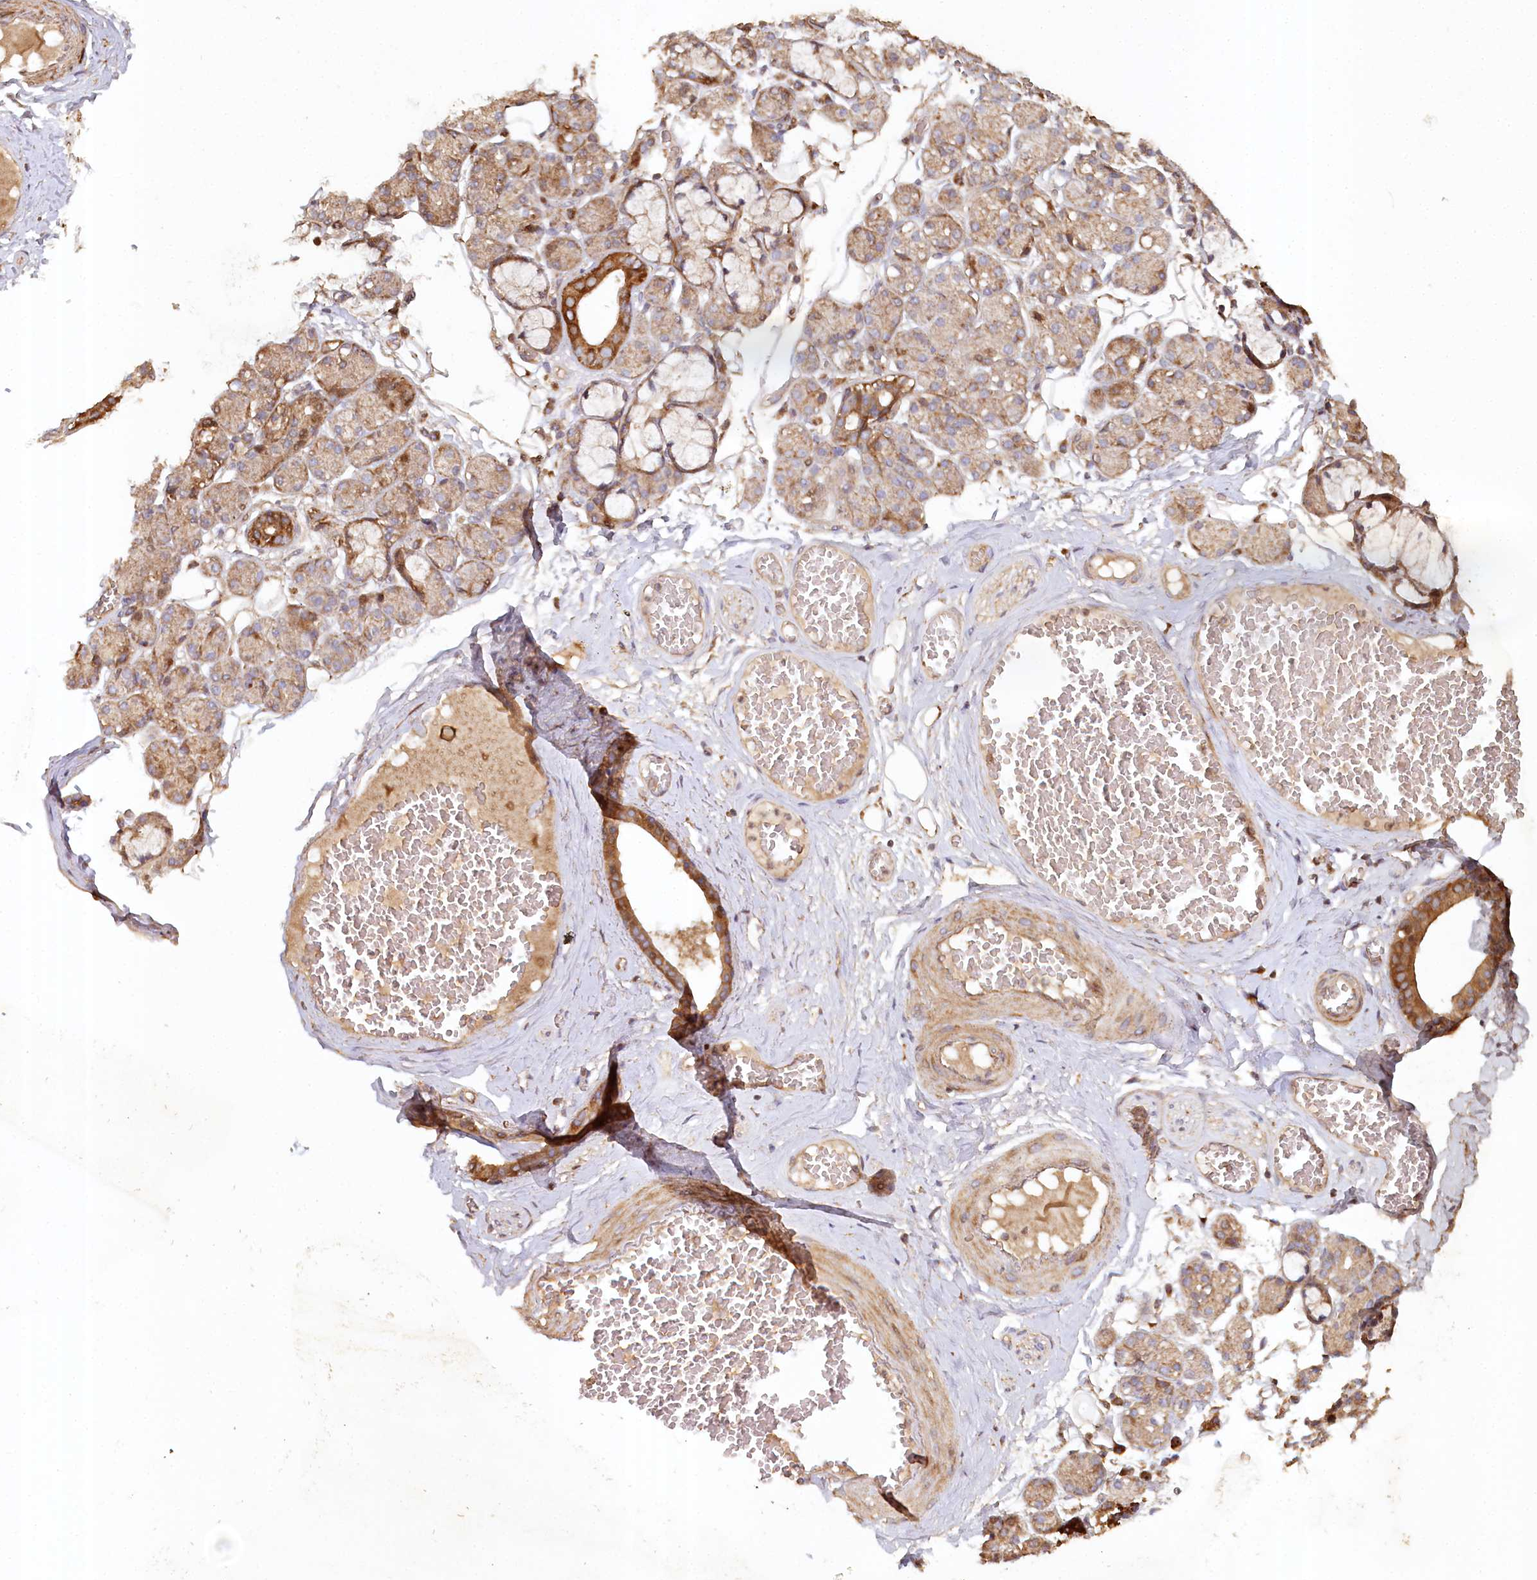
{"staining": {"intensity": "strong", "quantity": "<25%", "location": "cytoplasmic/membranous"}, "tissue": "salivary gland", "cell_type": "Glandular cells", "image_type": "normal", "snomed": [{"axis": "morphology", "description": "Normal tissue, NOS"}, {"axis": "topography", "description": "Salivary gland"}], "caption": "High-magnification brightfield microscopy of normal salivary gland stained with DAB (brown) and counterstained with hematoxylin (blue). glandular cells exhibit strong cytoplasmic/membranous positivity is identified in about<25% of cells. The staining was performed using DAB (3,3'-diaminobenzidine) to visualize the protein expression in brown, while the nuclei were stained in blue with hematoxylin (Magnification: 20x).", "gene": "HAL", "patient": {"sex": "male", "age": 63}}